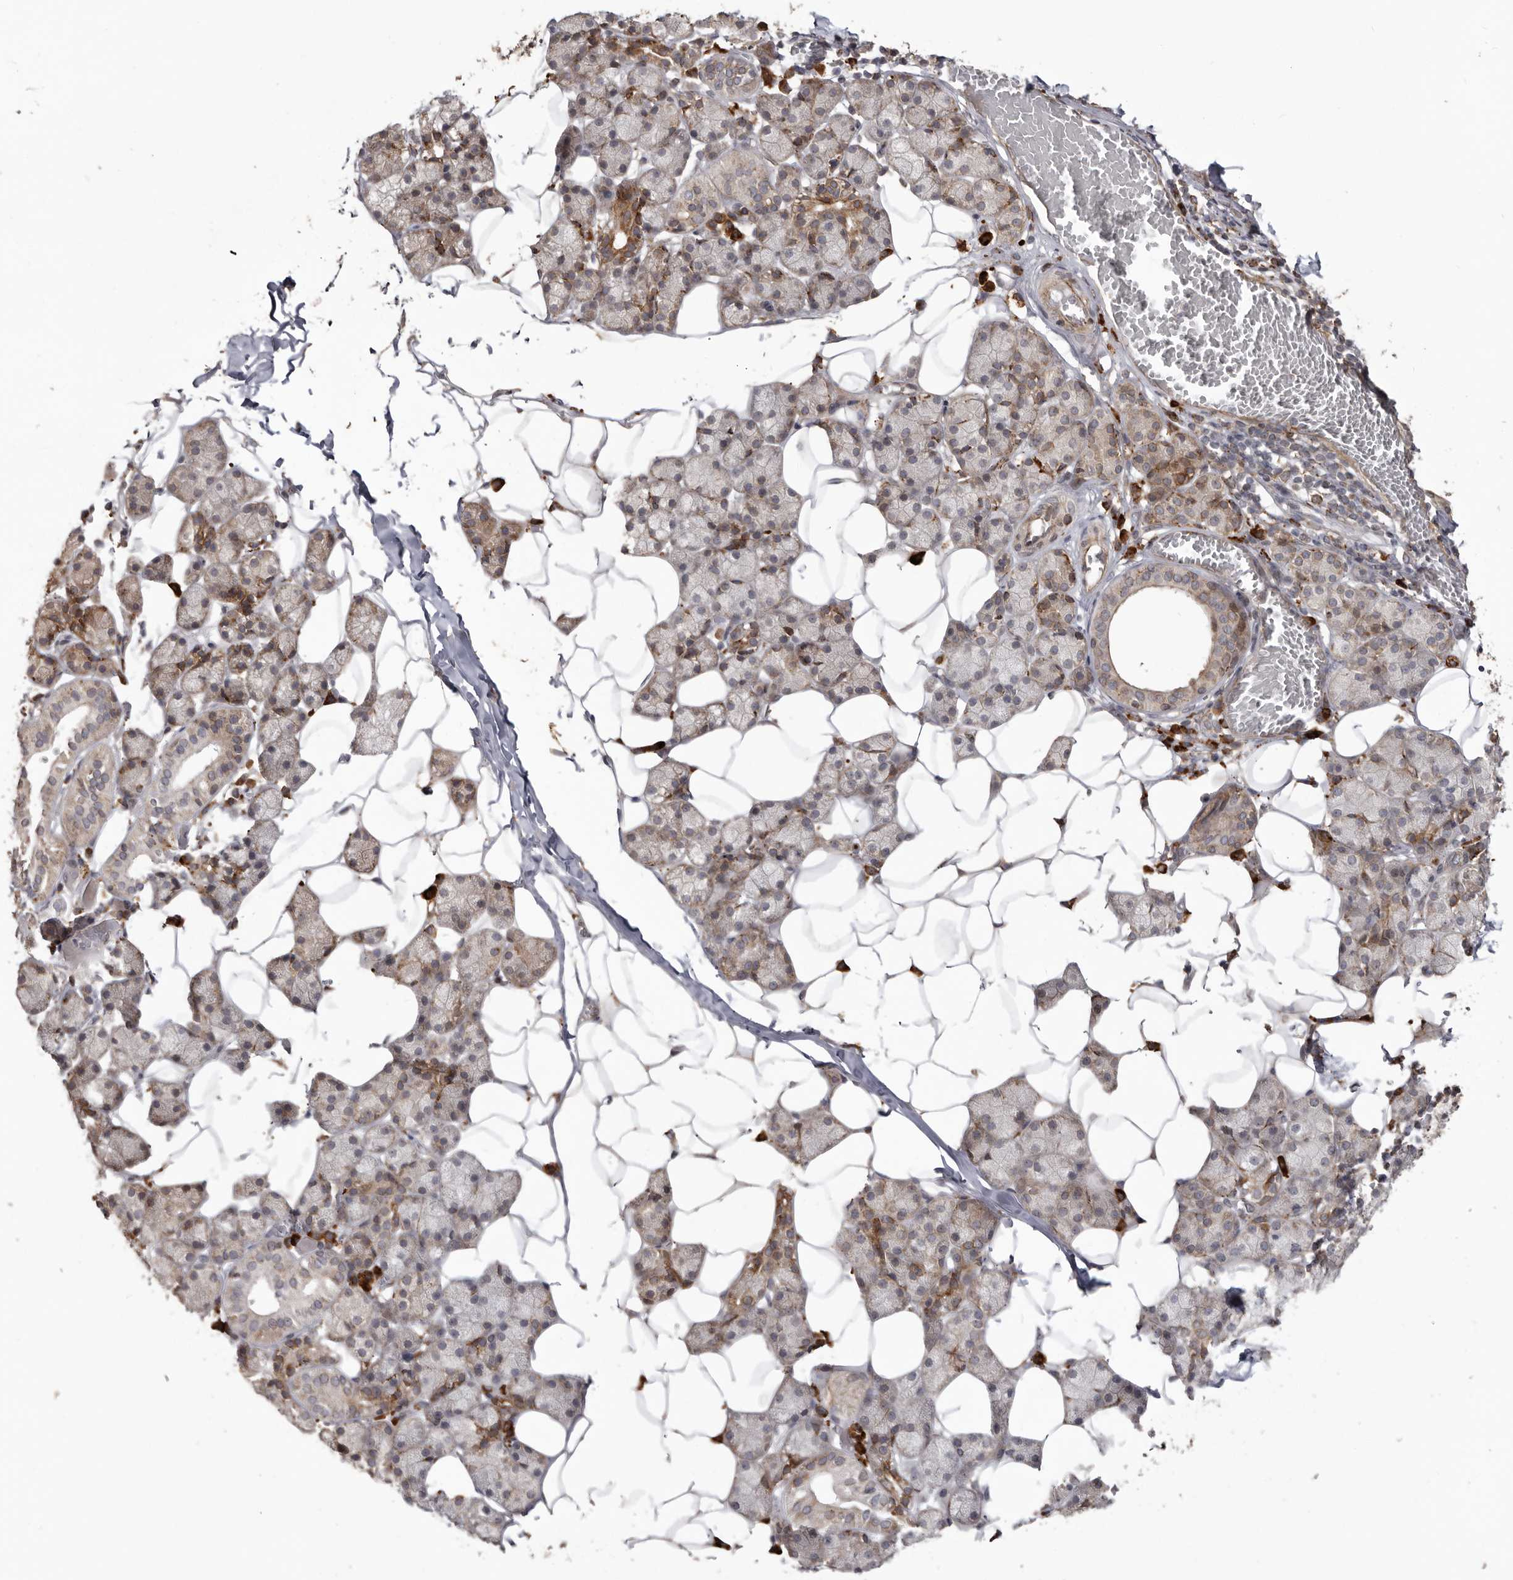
{"staining": {"intensity": "moderate", "quantity": "25%-75%", "location": "cytoplasmic/membranous"}, "tissue": "salivary gland", "cell_type": "Glandular cells", "image_type": "normal", "snomed": [{"axis": "morphology", "description": "Normal tissue, NOS"}, {"axis": "topography", "description": "Salivary gland"}], "caption": "Glandular cells demonstrate medium levels of moderate cytoplasmic/membranous staining in about 25%-75% of cells in benign salivary gland. The staining was performed using DAB (3,3'-diaminobenzidine) to visualize the protein expression in brown, while the nuclei were stained in blue with hematoxylin (Magnification: 20x).", "gene": "NUP43", "patient": {"sex": "female", "age": 33}}